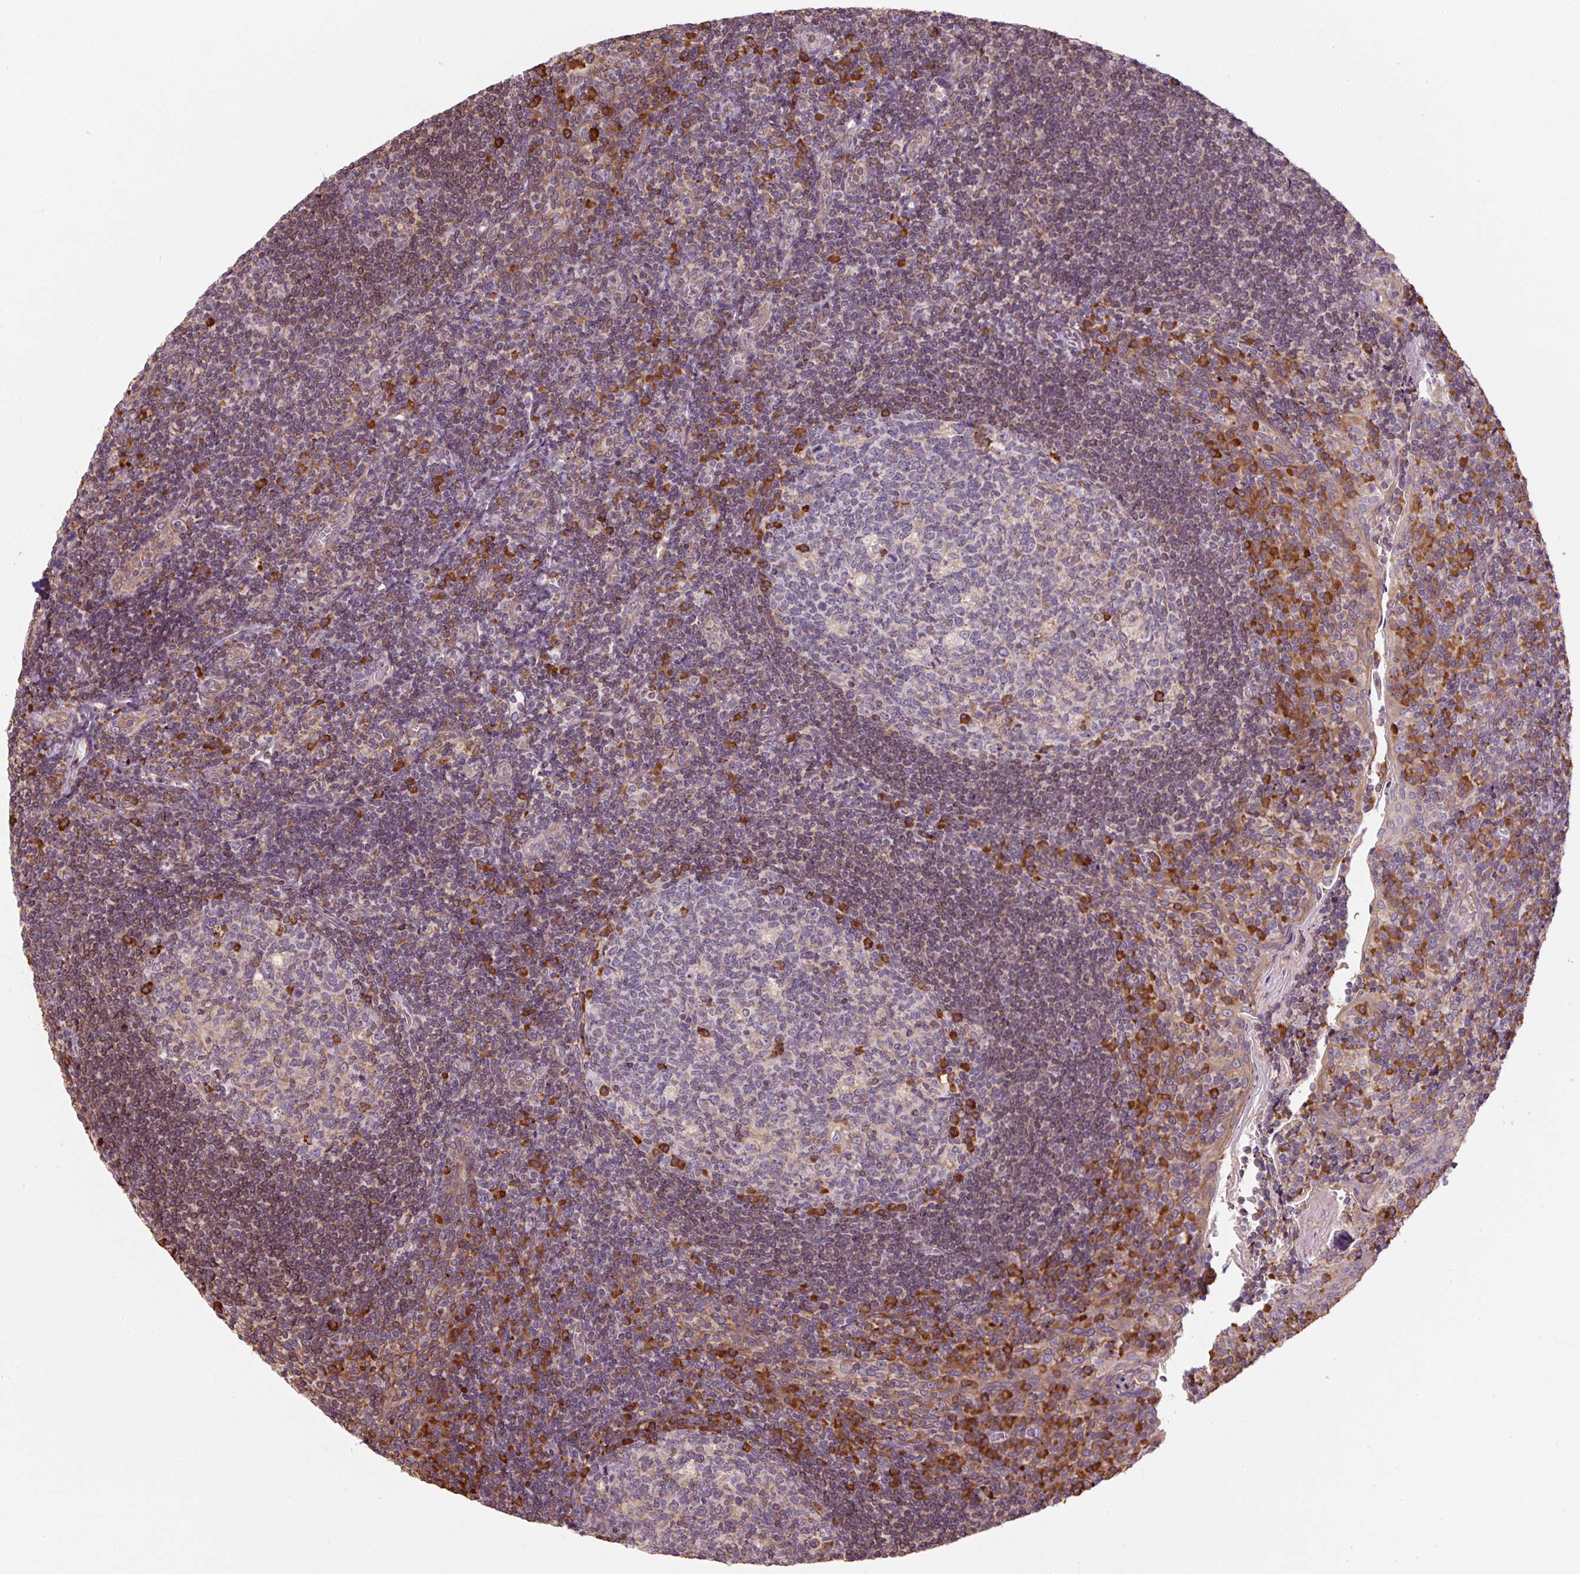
{"staining": {"intensity": "strong", "quantity": "<25%", "location": "cytoplasmic/membranous"}, "tissue": "tonsil", "cell_type": "Germinal center cells", "image_type": "normal", "snomed": [{"axis": "morphology", "description": "Normal tissue, NOS"}, {"axis": "topography", "description": "Tonsil"}], "caption": "About <25% of germinal center cells in benign tonsil display strong cytoplasmic/membranous protein positivity as visualized by brown immunohistochemical staining.", "gene": "PRKCSH", "patient": {"sex": "male", "age": 17}}